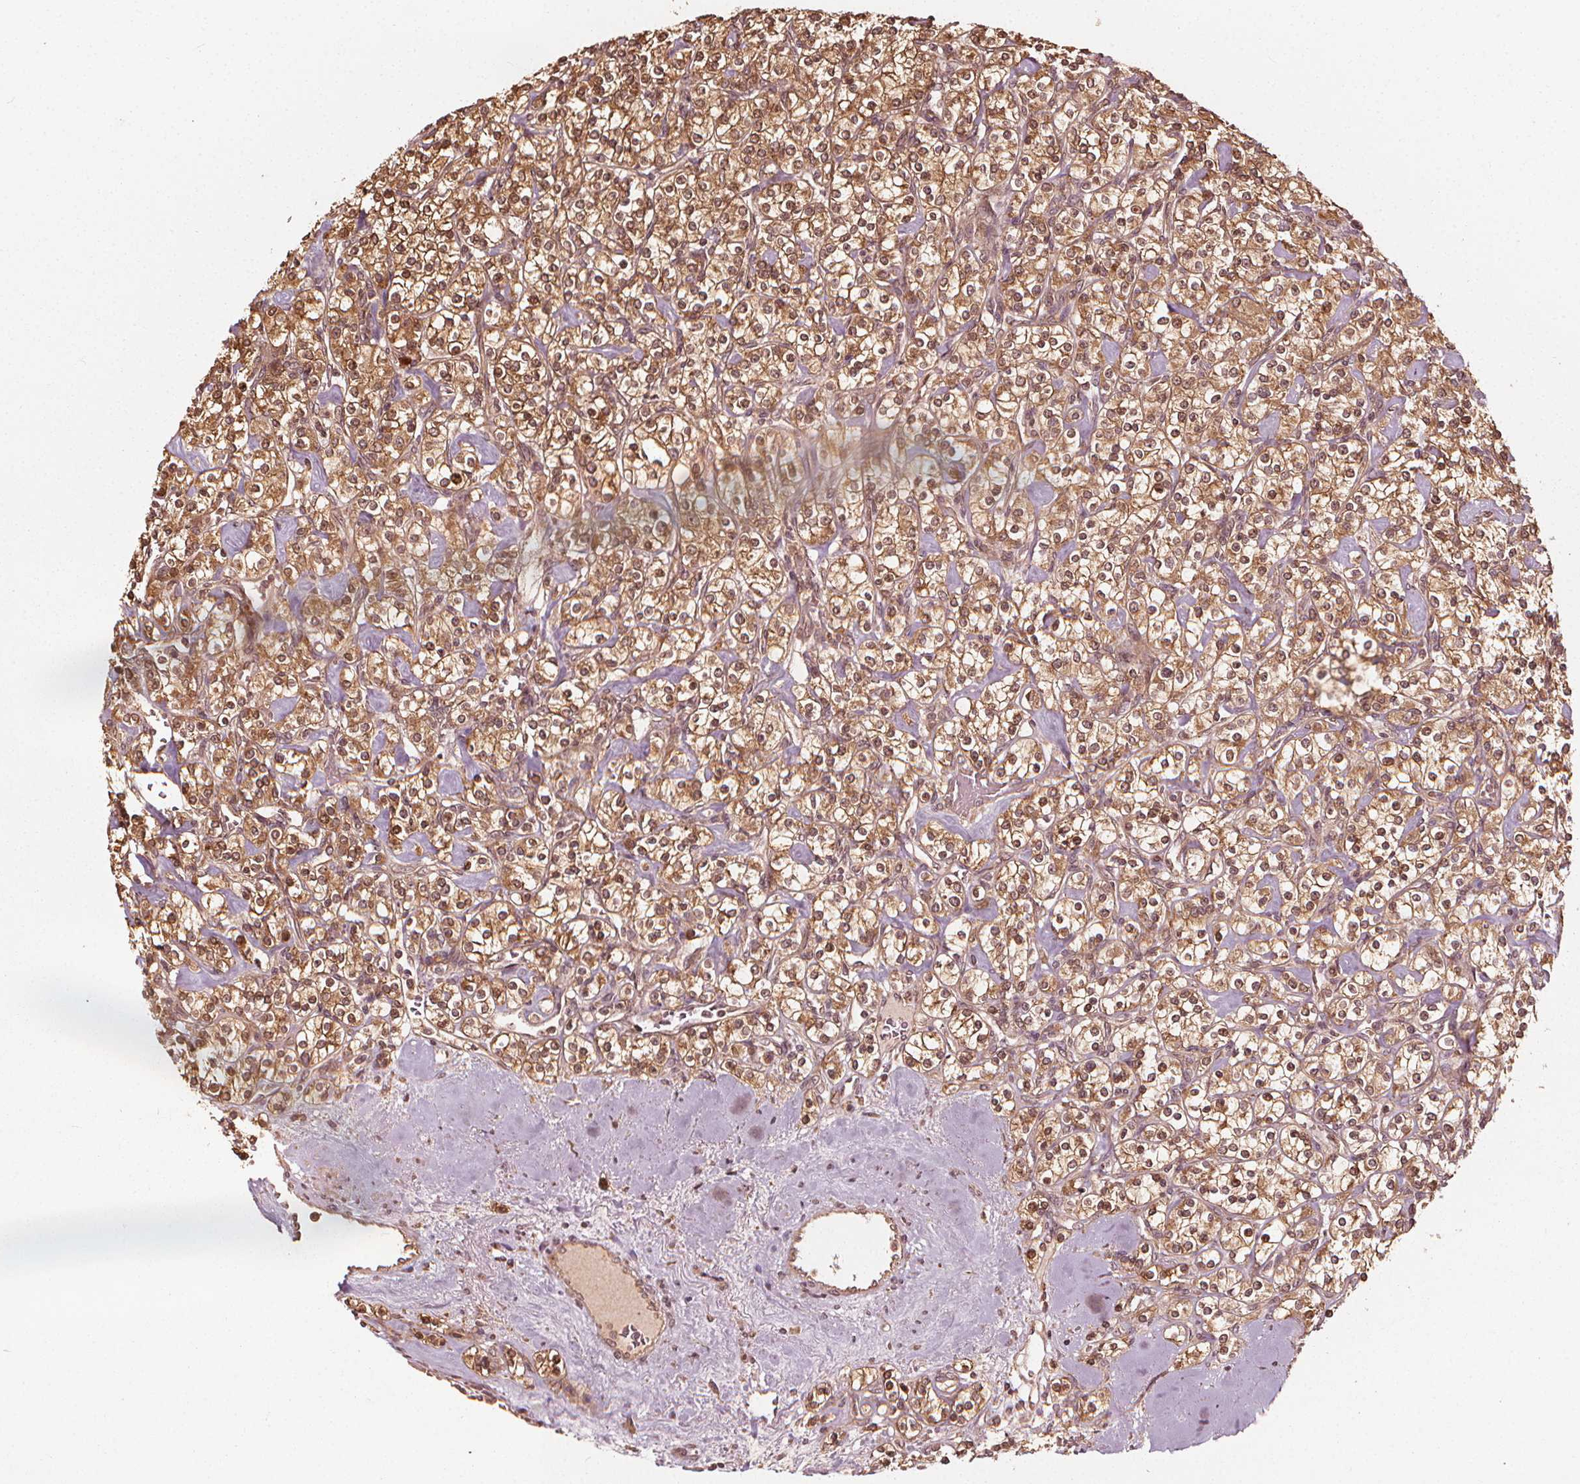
{"staining": {"intensity": "moderate", "quantity": ">75%", "location": "cytoplasmic/membranous,nuclear"}, "tissue": "renal cancer", "cell_type": "Tumor cells", "image_type": "cancer", "snomed": [{"axis": "morphology", "description": "Adenocarcinoma, NOS"}, {"axis": "topography", "description": "Kidney"}], "caption": "Immunohistochemistry (IHC) micrograph of neoplastic tissue: renal adenocarcinoma stained using IHC displays medium levels of moderate protein expression localized specifically in the cytoplasmic/membranous and nuclear of tumor cells, appearing as a cytoplasmic/membranous and nuclear brown color.", "gene": "NPC1", "patient": {"sex": "male", "age": 77}}